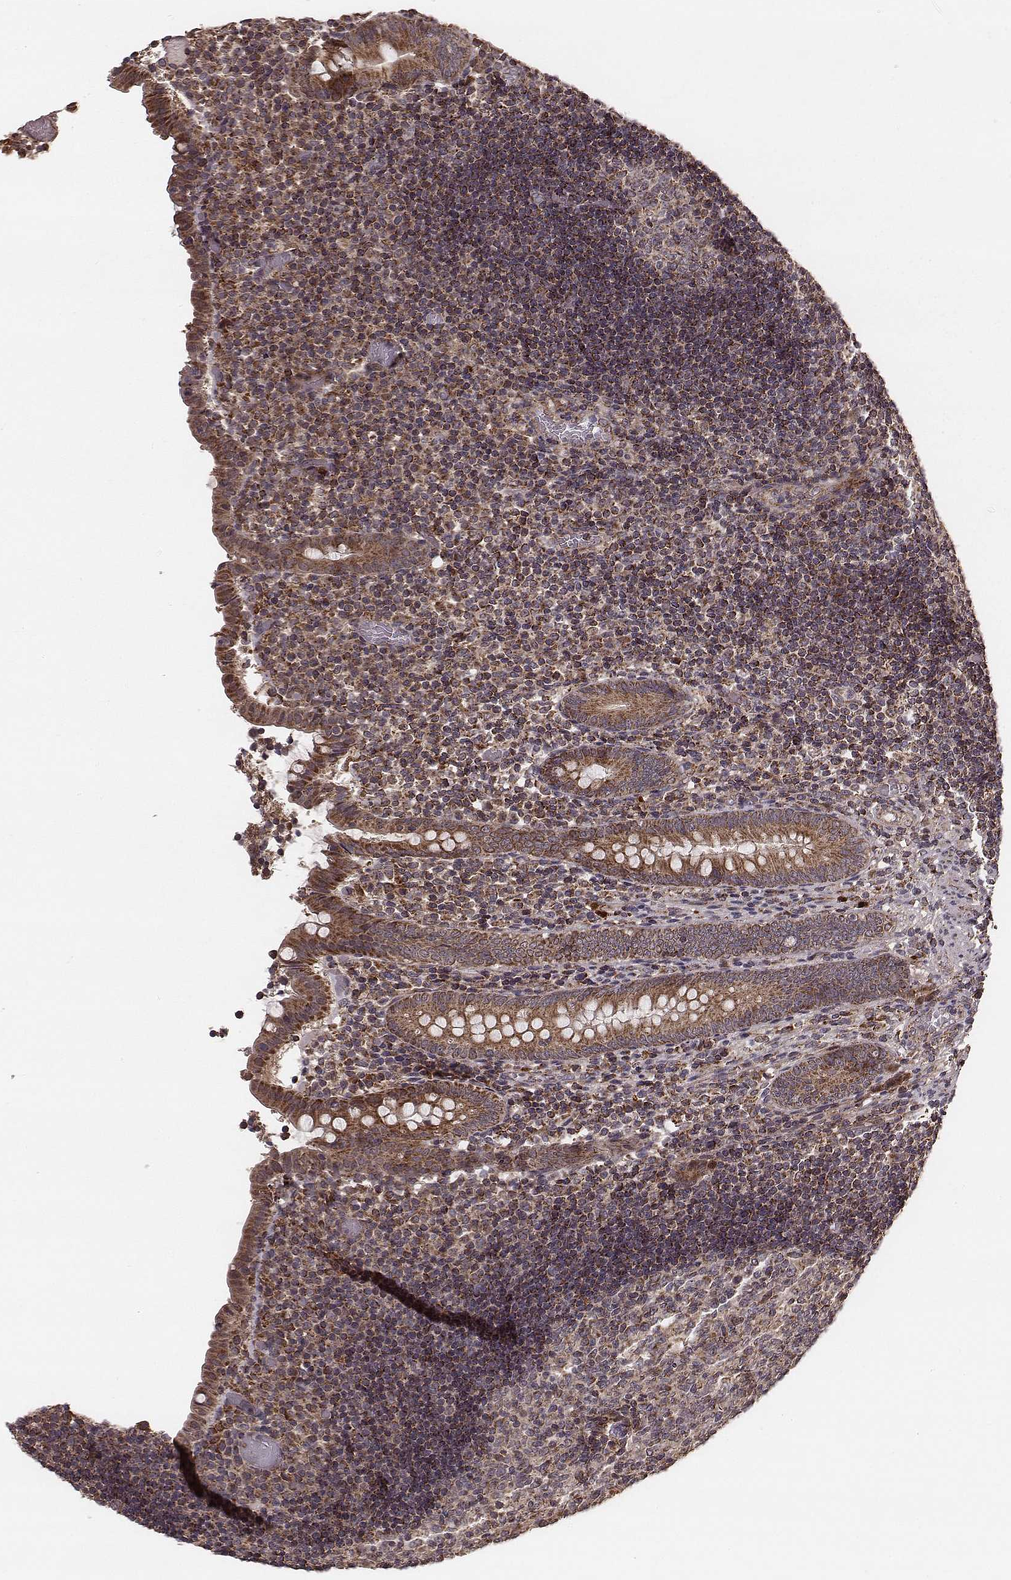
{"staining": {"intensity": "strong", "quantity": ">75%", "location": "cytoplasmic/membranous"}, "tissue": "appendix", "cell_type": "Glandular cells", "image_type": "normal", "snomed": [{"axis": "morphology", "description": "Normal tissue, NOS"}, {"axis": "topography", "description": "Appendix"}], "caption": "Appendix stained with immunohistochemistry (IHC) displays strong cytoplasmic/membranous expression in about >75% of glandular cells.", "gene": "ZDHHC21", "patient": {"sex": "female", "age": 32}}